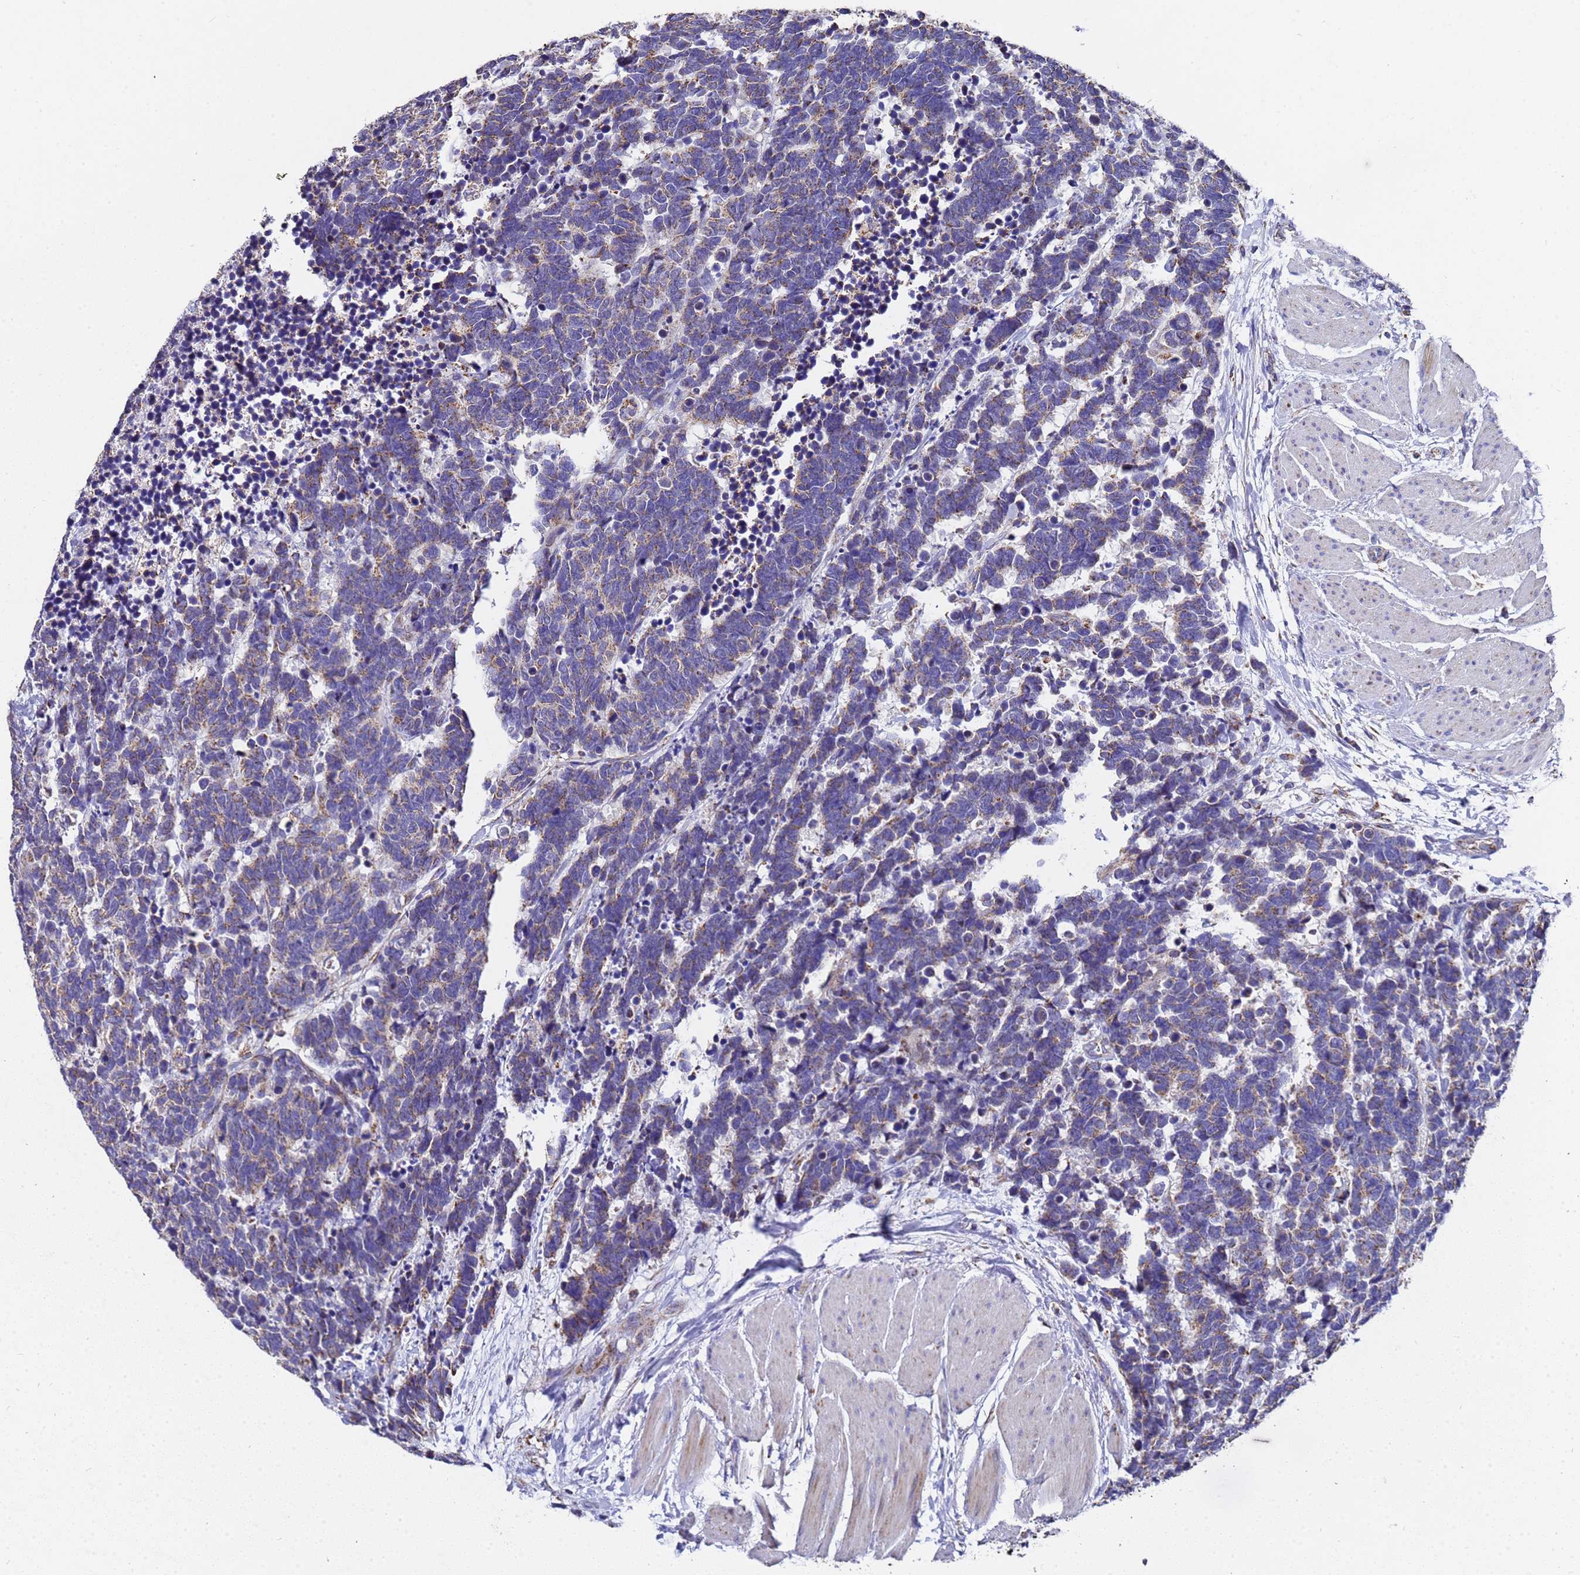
{"staining": {"intensity": "weak", "quantity": "25%-75%", "location": "cytoplasmic/membranous"}, "tissue": "carcinoid", "cell_type": "Tumor cells", "image_type": "cancer", "snomed": [{"axis": "morphology", "description": "Carcinoma, NOS"}, {"axis": "morphology", "description": "Carcinoid, malignant, NOS"}, {"axis": "topography", "description": "Urinary bladder"}], "caption": "Tumor cells display low levels of weak cytoplasmic/membranous staining in about 25%-75% of cells in human carcinoid. Ihc stains the protein in brown and the nuclei are stained blue.", "gene": "MRPS12", "patient": {"sex": "male", "age": 57}}